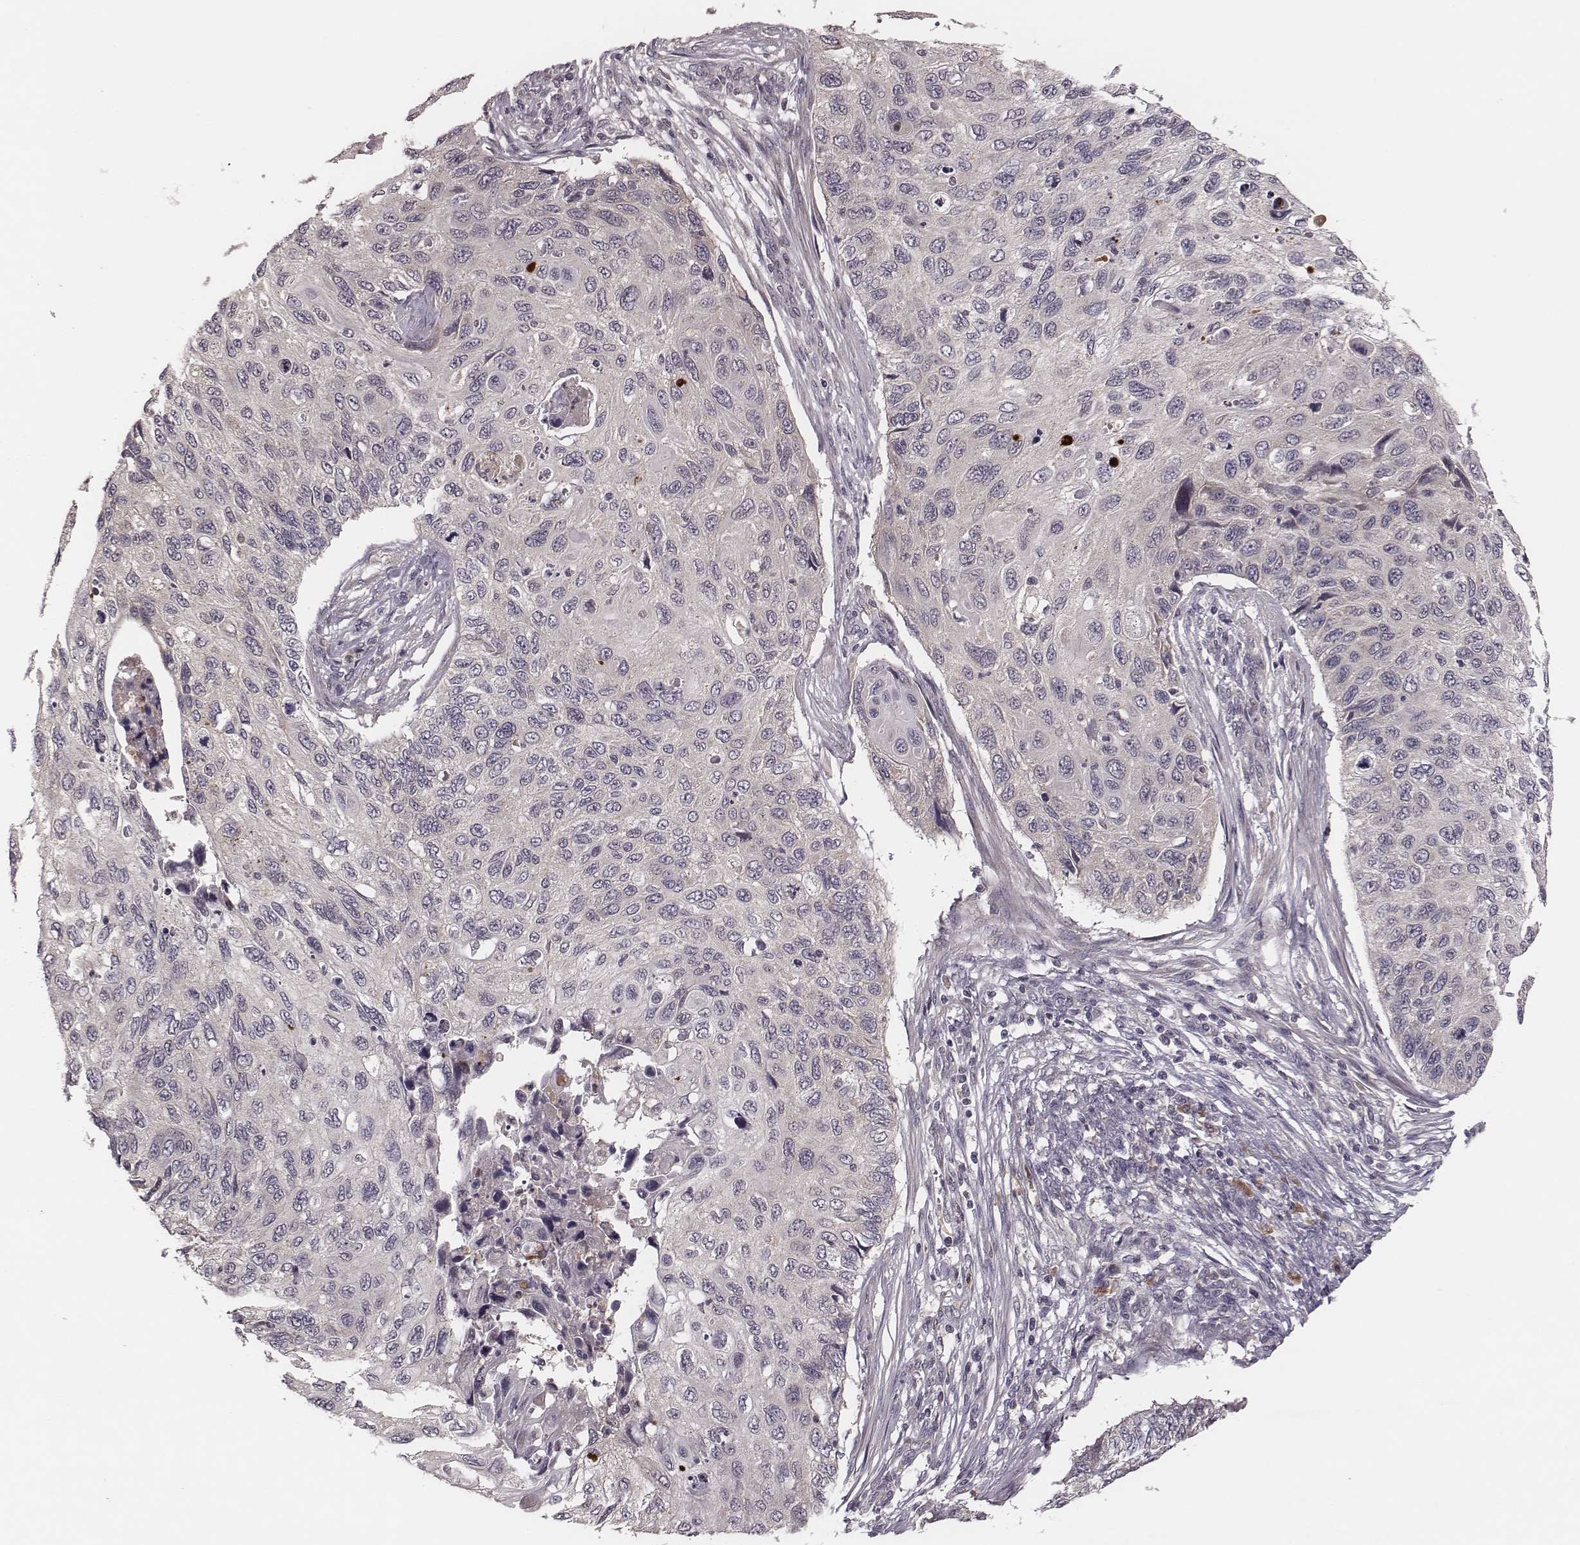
{"staining": {"intensity": "negative", "quantity": "none", "location": "none"}, "tissue": "cervical cancer", "cell_type": "Tumor cells", "image_type": "cancer", "snomed": [{"axis": "morphology", "description": "Squamous cell carcinoma, NOS"}, {"axis": "topography", "description": "Cervix"}], "caption": "Immunohistochemical staining of cervical cancer (squamous cell carcinoma) exhibits no significant positivity in tumor cells.", "gene": "P2RX5", "patient": {"sex": "female", "age": 70}}